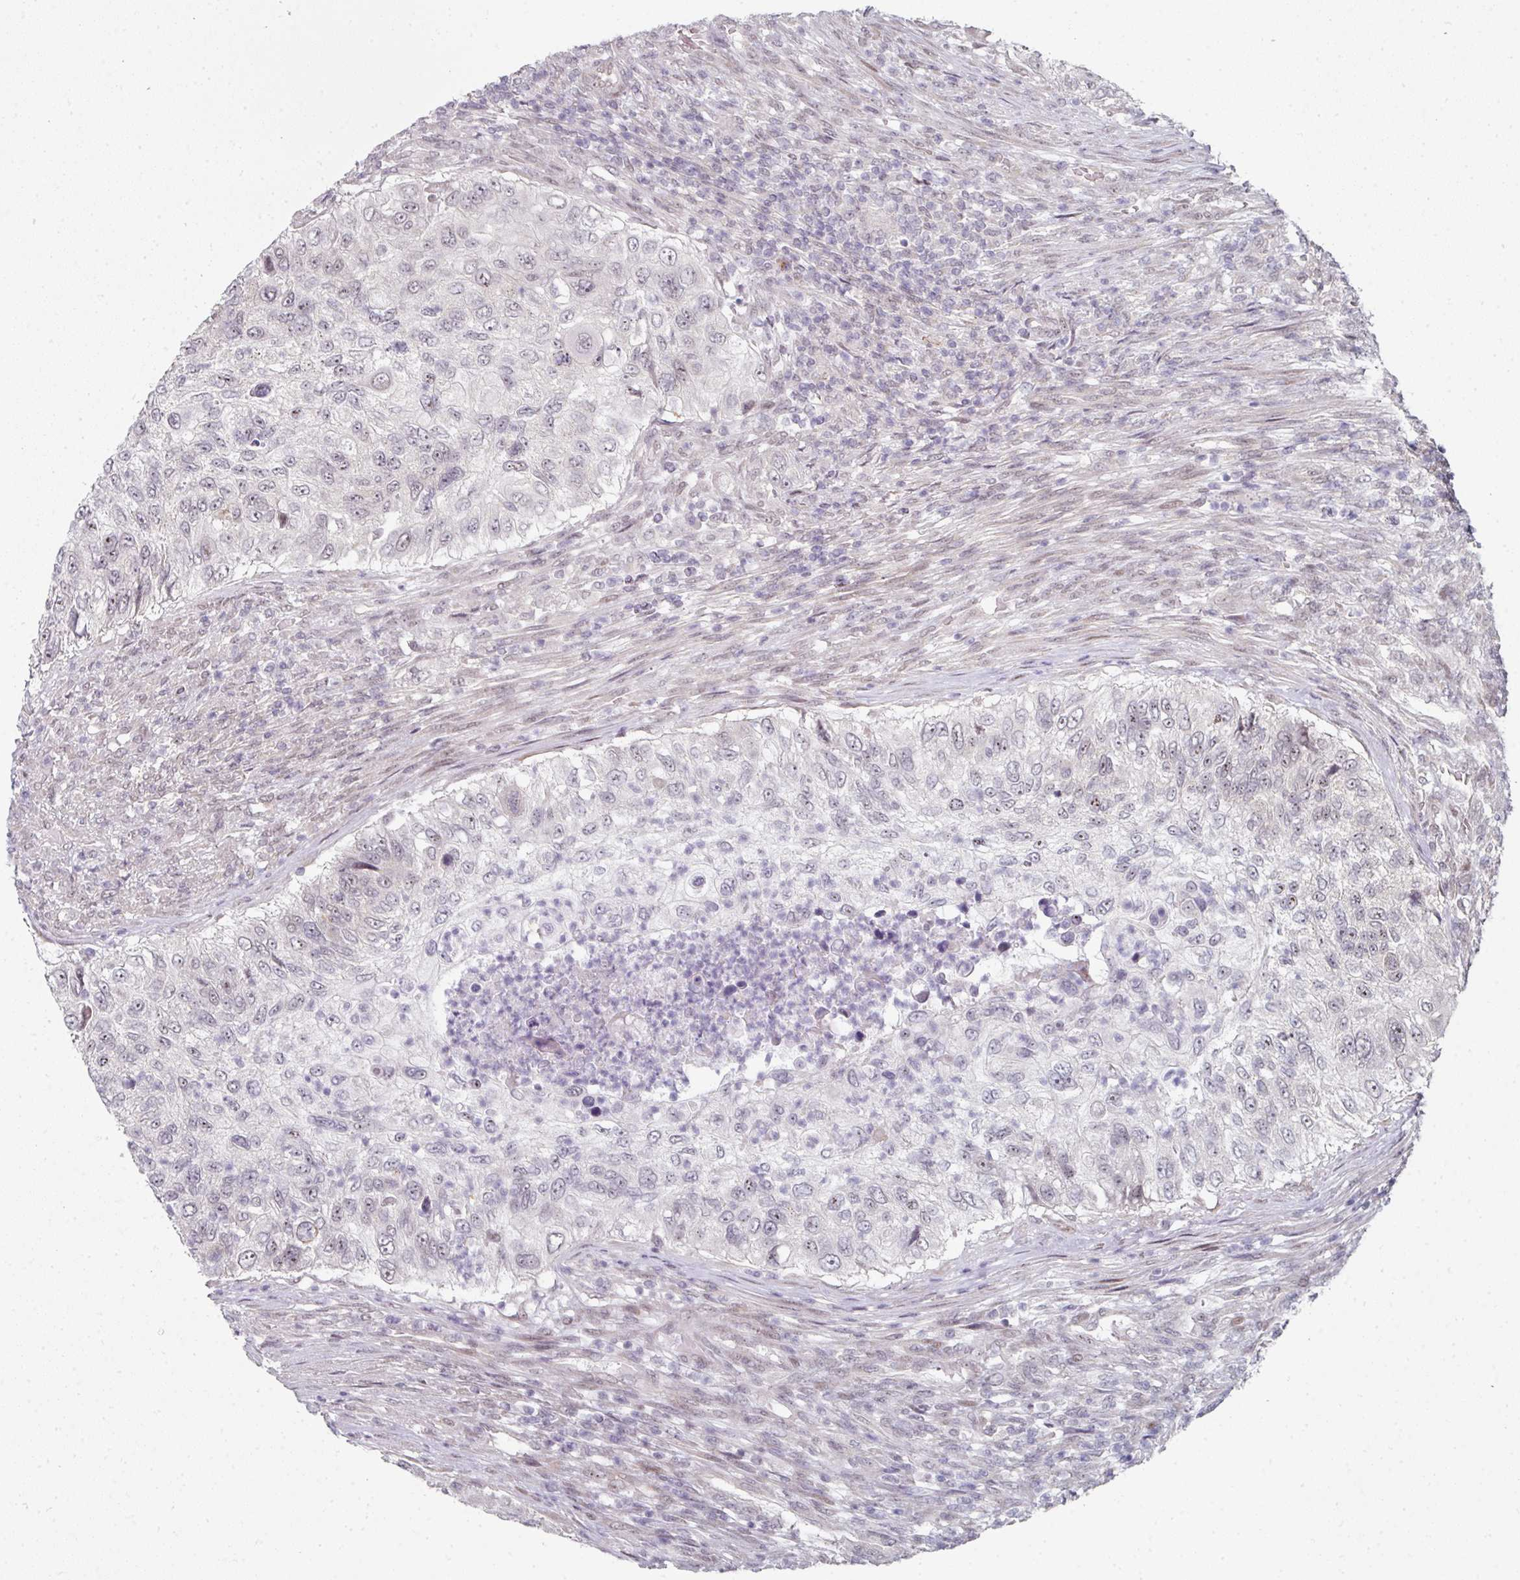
{"staining": {"intensity": "negative", "quantity": "none", "location": "none"}, "tissue": "urothelial cancer", "cell_type": "Tumor cells", "image_type": "cancer", "snomed": [{"axis": "morphology", "description": "Urothelial carcinoma, High grade"}, {"axis": "topography", "description": "Urinary bladder"}], "caption": "The photomicrograph reveals no significant positivity in tumor cells of urothelial cancer.", "gene": "TMCC1", "patient": {"sex": "female", "age": 60}}